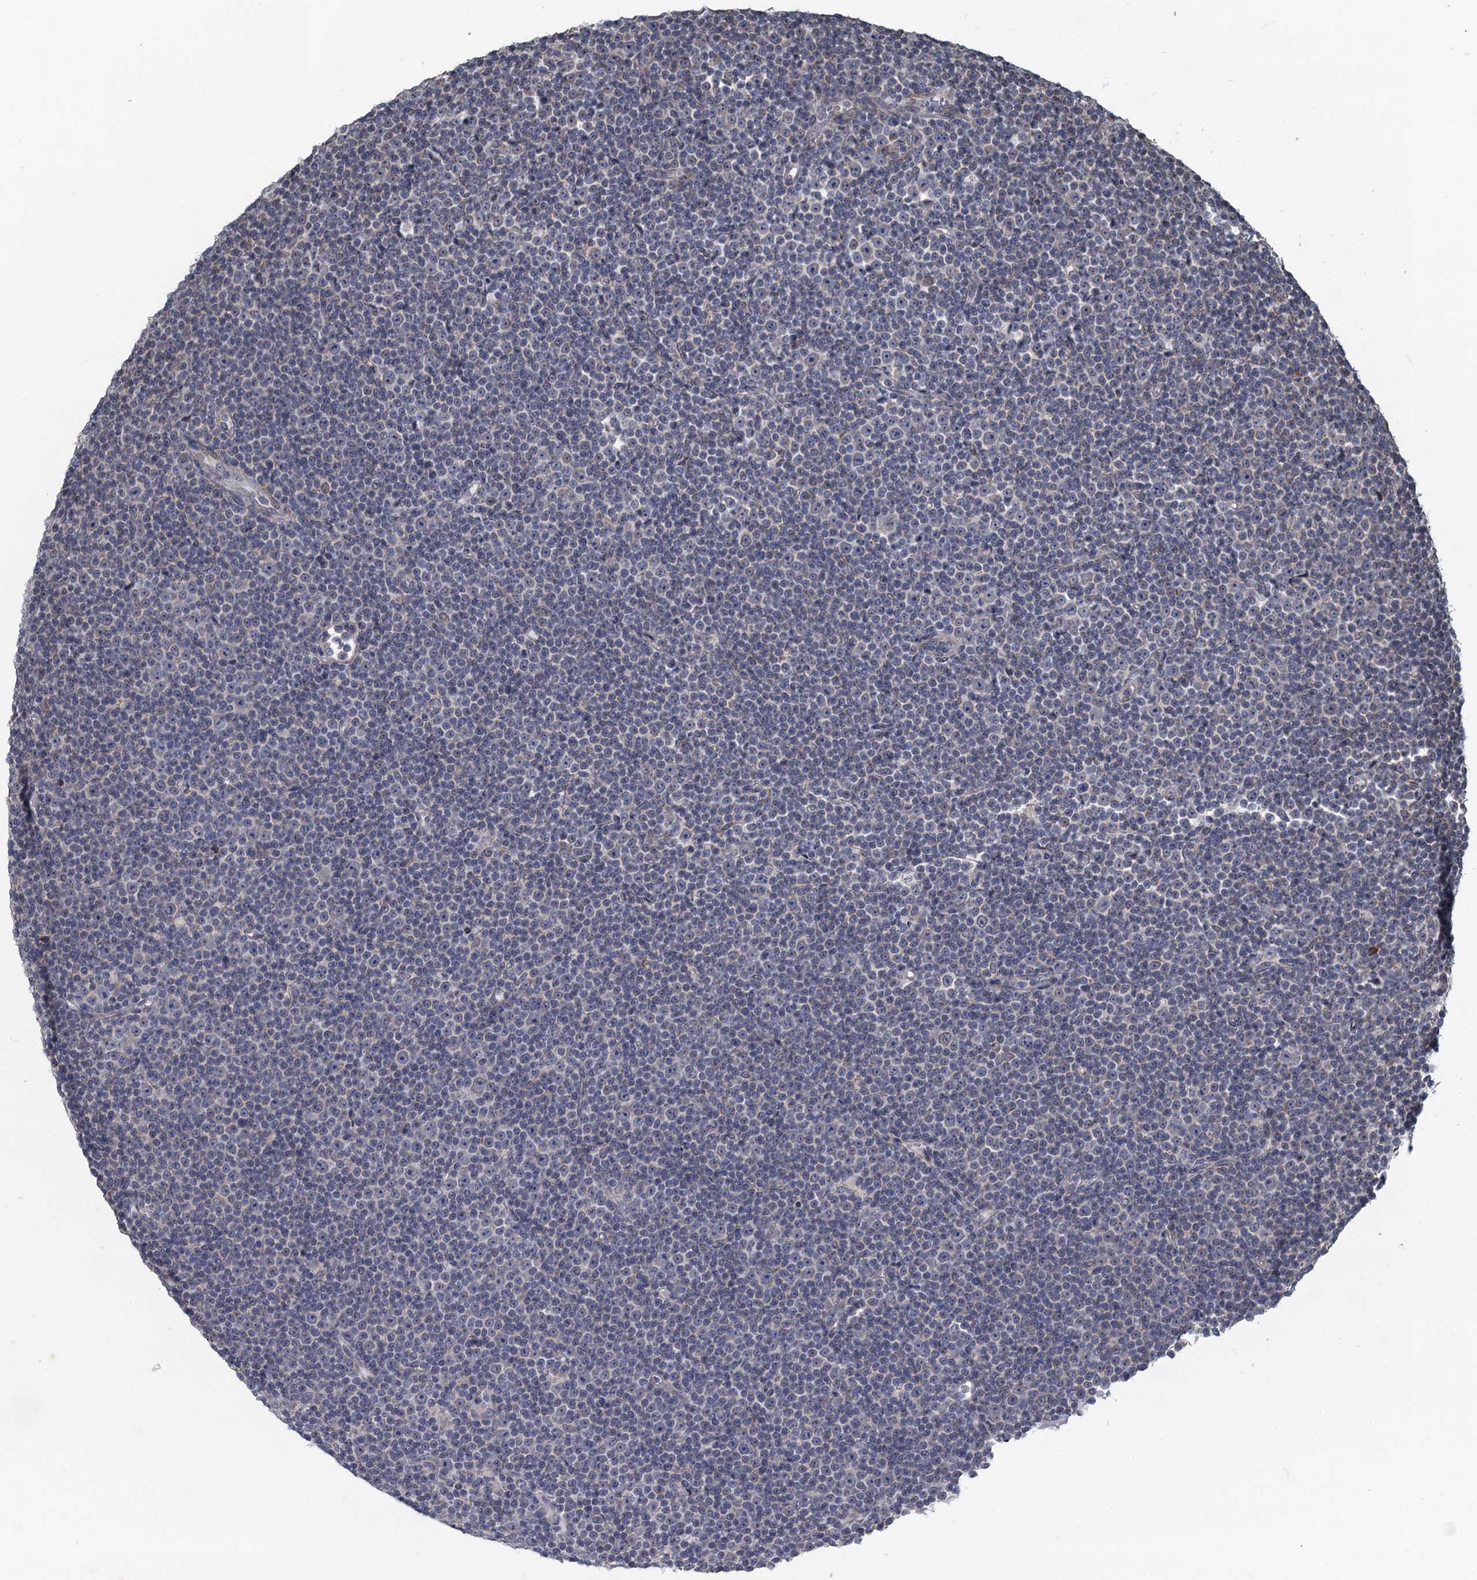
{"staining": {"intensity": "negative", "quantity": "none", "location": "none"}, "tissue": "lymphoma", "cell_type": "Tumor cells", "image_type": "cancer", "snomed": [{"axis": "morphology", "description": "Malignant lymphoma, non-Hodgkin's type, Low grade"}, {"axis": "topography", "description": "Lymph node"}], "caption": "Tumor cells are negative for protein expression in human lymphoma.", "gene": "TEX35", "patient": {"sex": "female", "age": 67}}